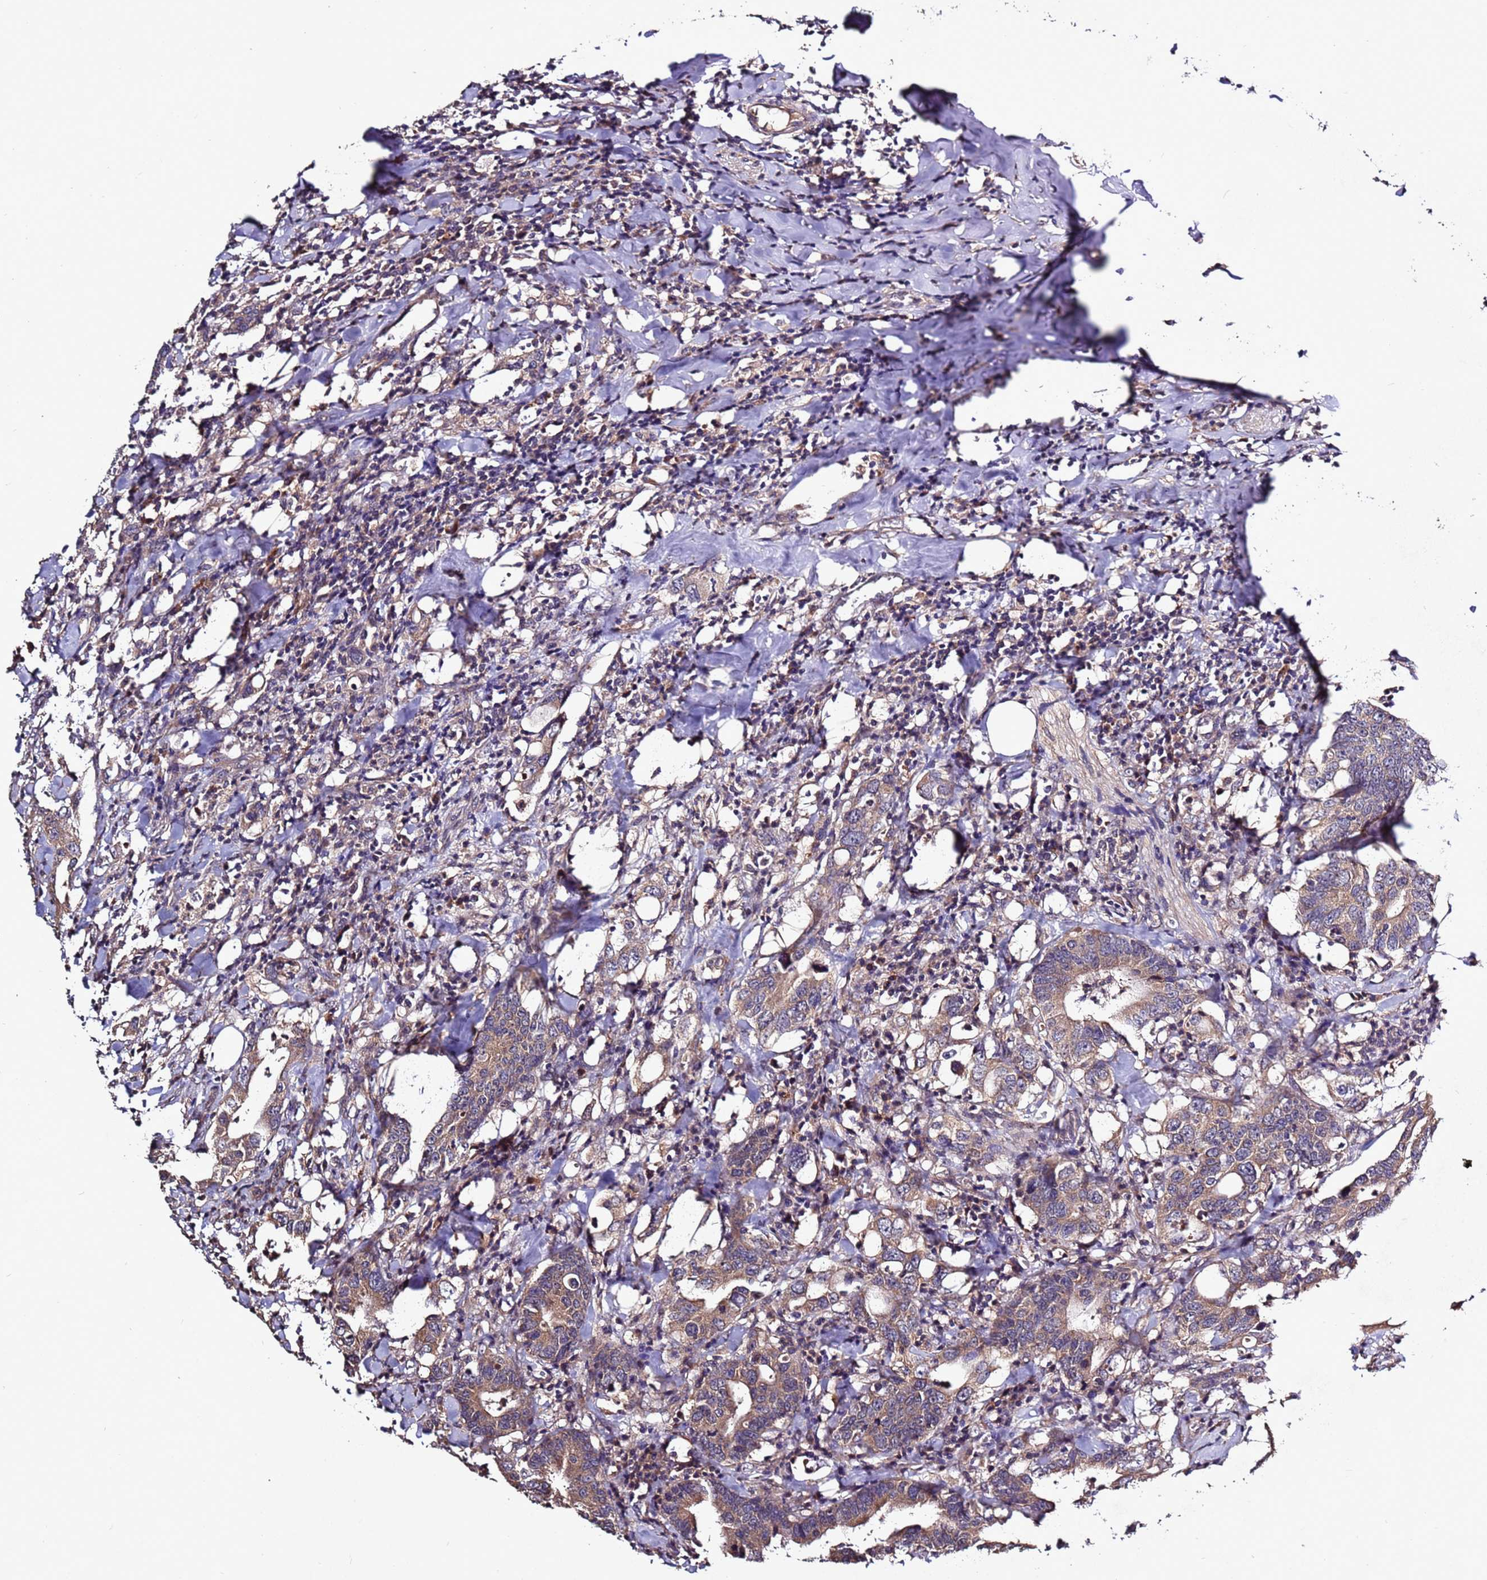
{"staining": {"intensity": "moderate", "quantity": "25%-75%", "location": "cytoplasmic/membranous"}, "tissue": "colorectal cancer", "cell_type": "Tumor cells", "image_type": "cancer", "snomed": [{"axis": "morphology", "description": "Adenocarcinoma, NOS"}, {"axis": "topography", "description": "Colon"}], "caption": "This is an image of immunohistochemistry (IHC) staining of colorectal adenocarcinoma, which shows moderate staining in the cytoplasmic/membranous of tumor cells.", "gene": "RPS15A", "patient": {"sex": "female", "age": 75}}